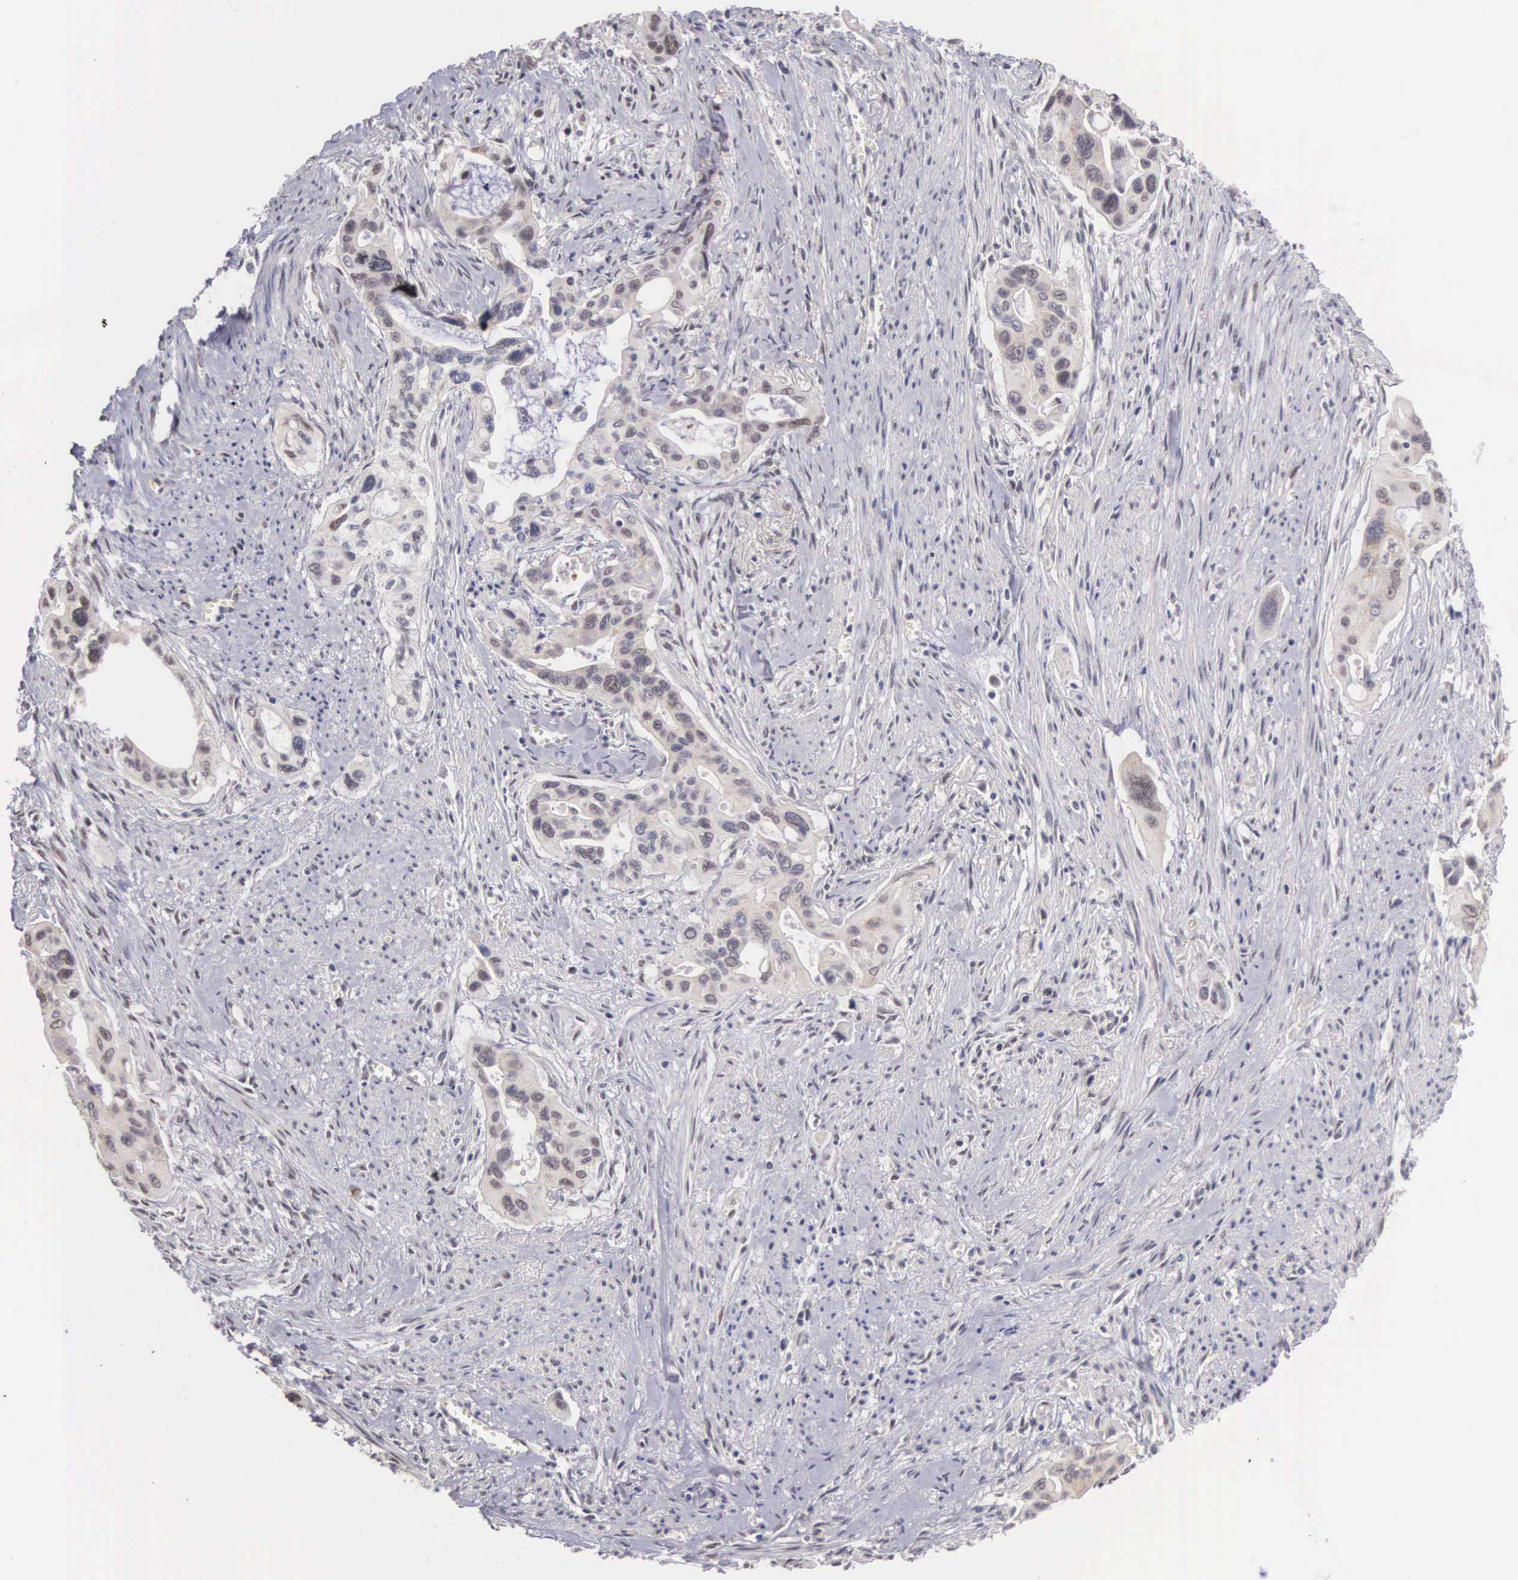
{"staining": {"intensity": "negative", "quantity": "none", "location": "none"}, "tissue": "pancreatic cancer", "cell_type": "Tumor cells", "image_type": "cancer", "snomed": [{"axis": "morphology", "description": "Adenocarcinoma, NOS"}, {"axis": "topography", "description": "Pancreas"}], "caption": "Pancreatic cancer (adenocarcinoma) was stained to show a protein in brown. There is no significant positivity in tumor cells.", "gene": "HMGXB4", "patient": {"sex": "male", "age": 77}}